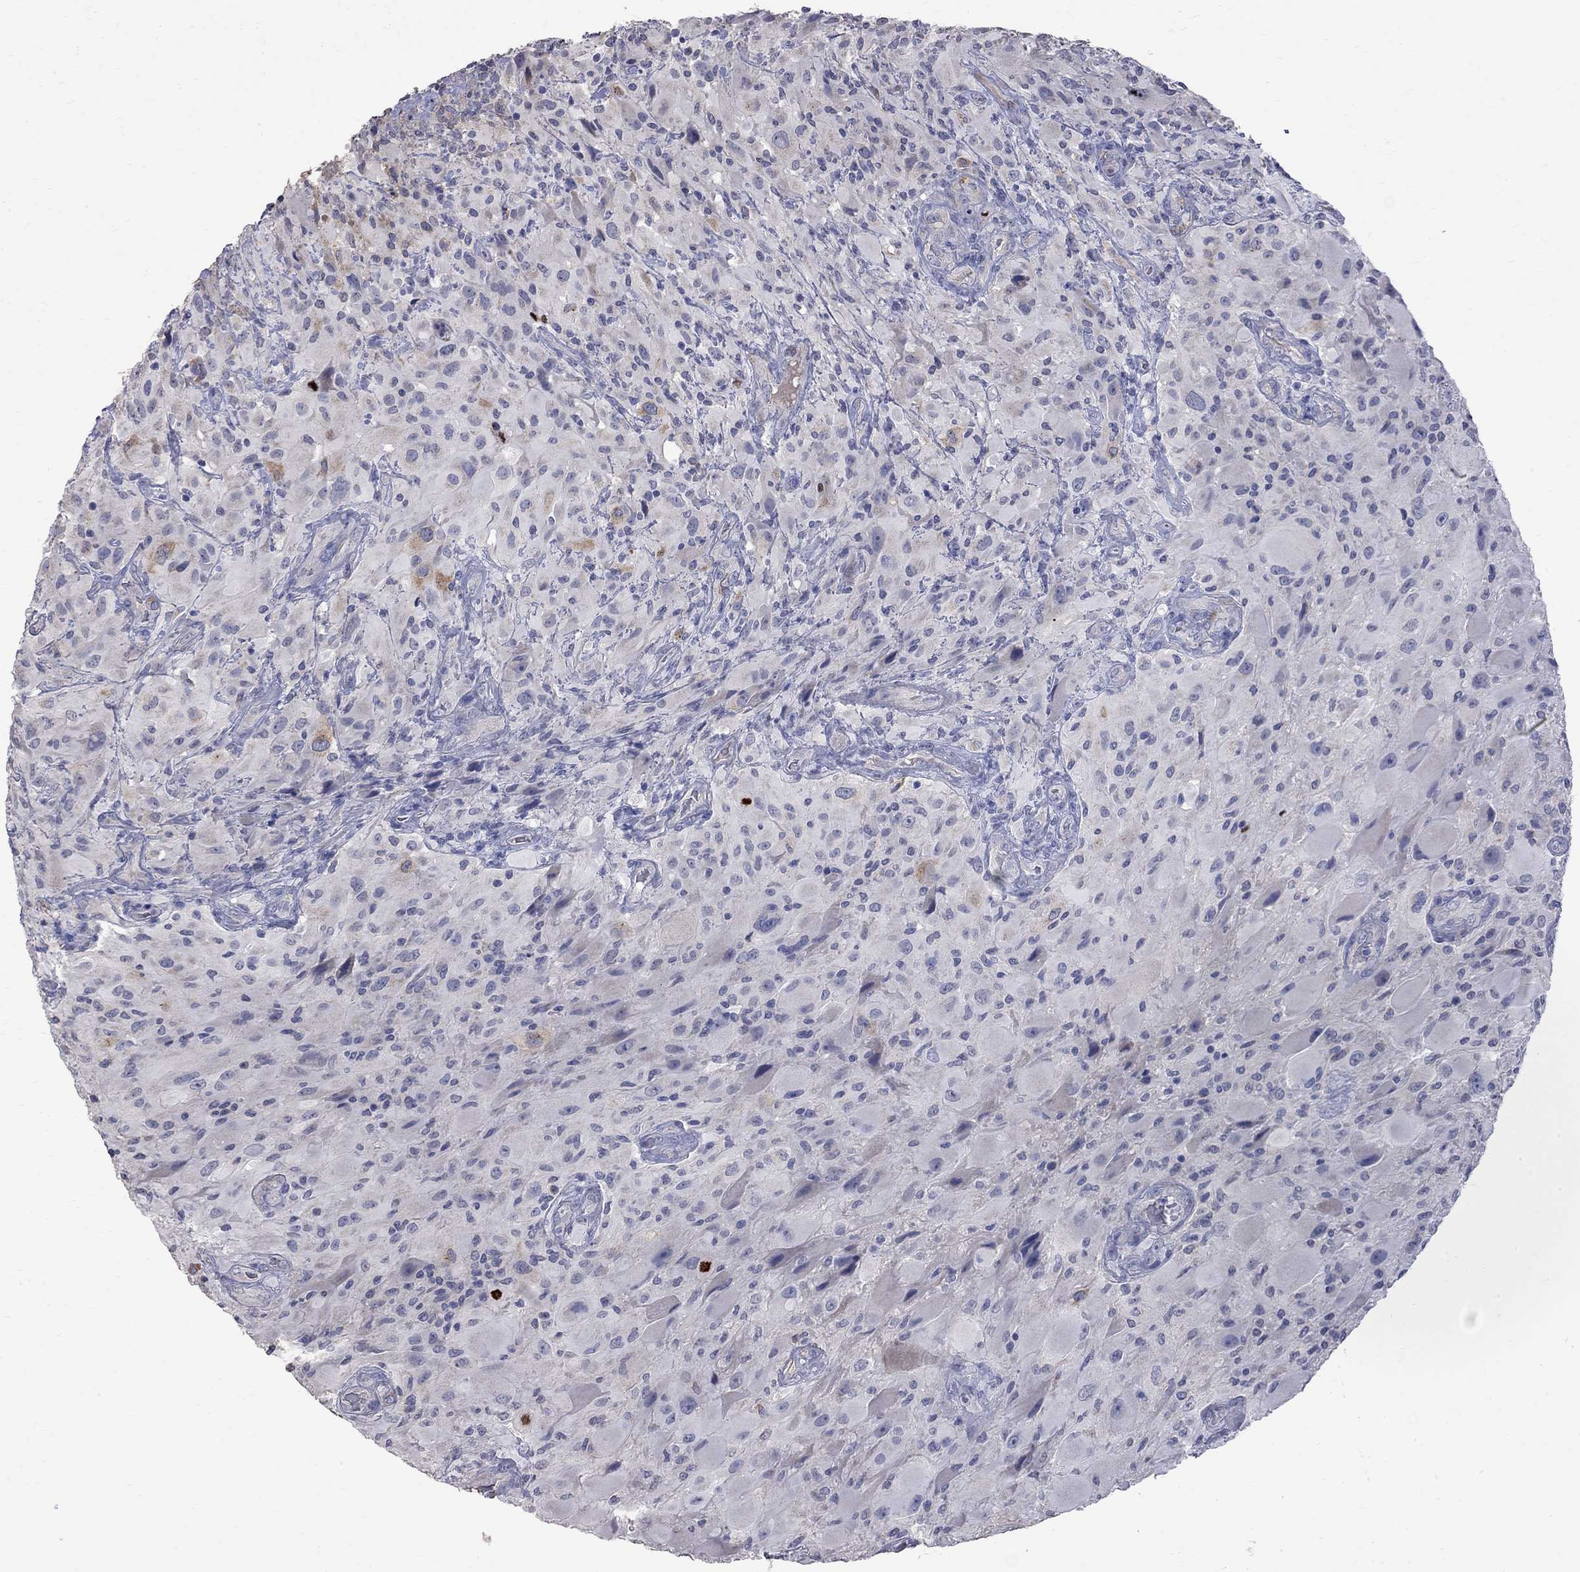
{"staining": {"intensity": "weak", "quantity": "<25%", "location": "cytoplasmic/membranous"}, "tissue": "glioma", "cell_type": "Tumor cells", "image_type": "cancer", "snomed": [{"axis": "morphology", "description": "Glioma, malignant, High grade"}, {"axis": "topography", "description": "Cerebral cortex"}], "caption": "High-grade glioma (malignant) was stained to show a protein in brown. There is no significant staining in tumor cells. The staining was performed using DAB to visualize the protein expression in brown, while the nuclei were stained in blue with hematoxylin (Magnification: 20x).", "gene": "CKAP2", "patient": {"sex": "male", "age": 35}}